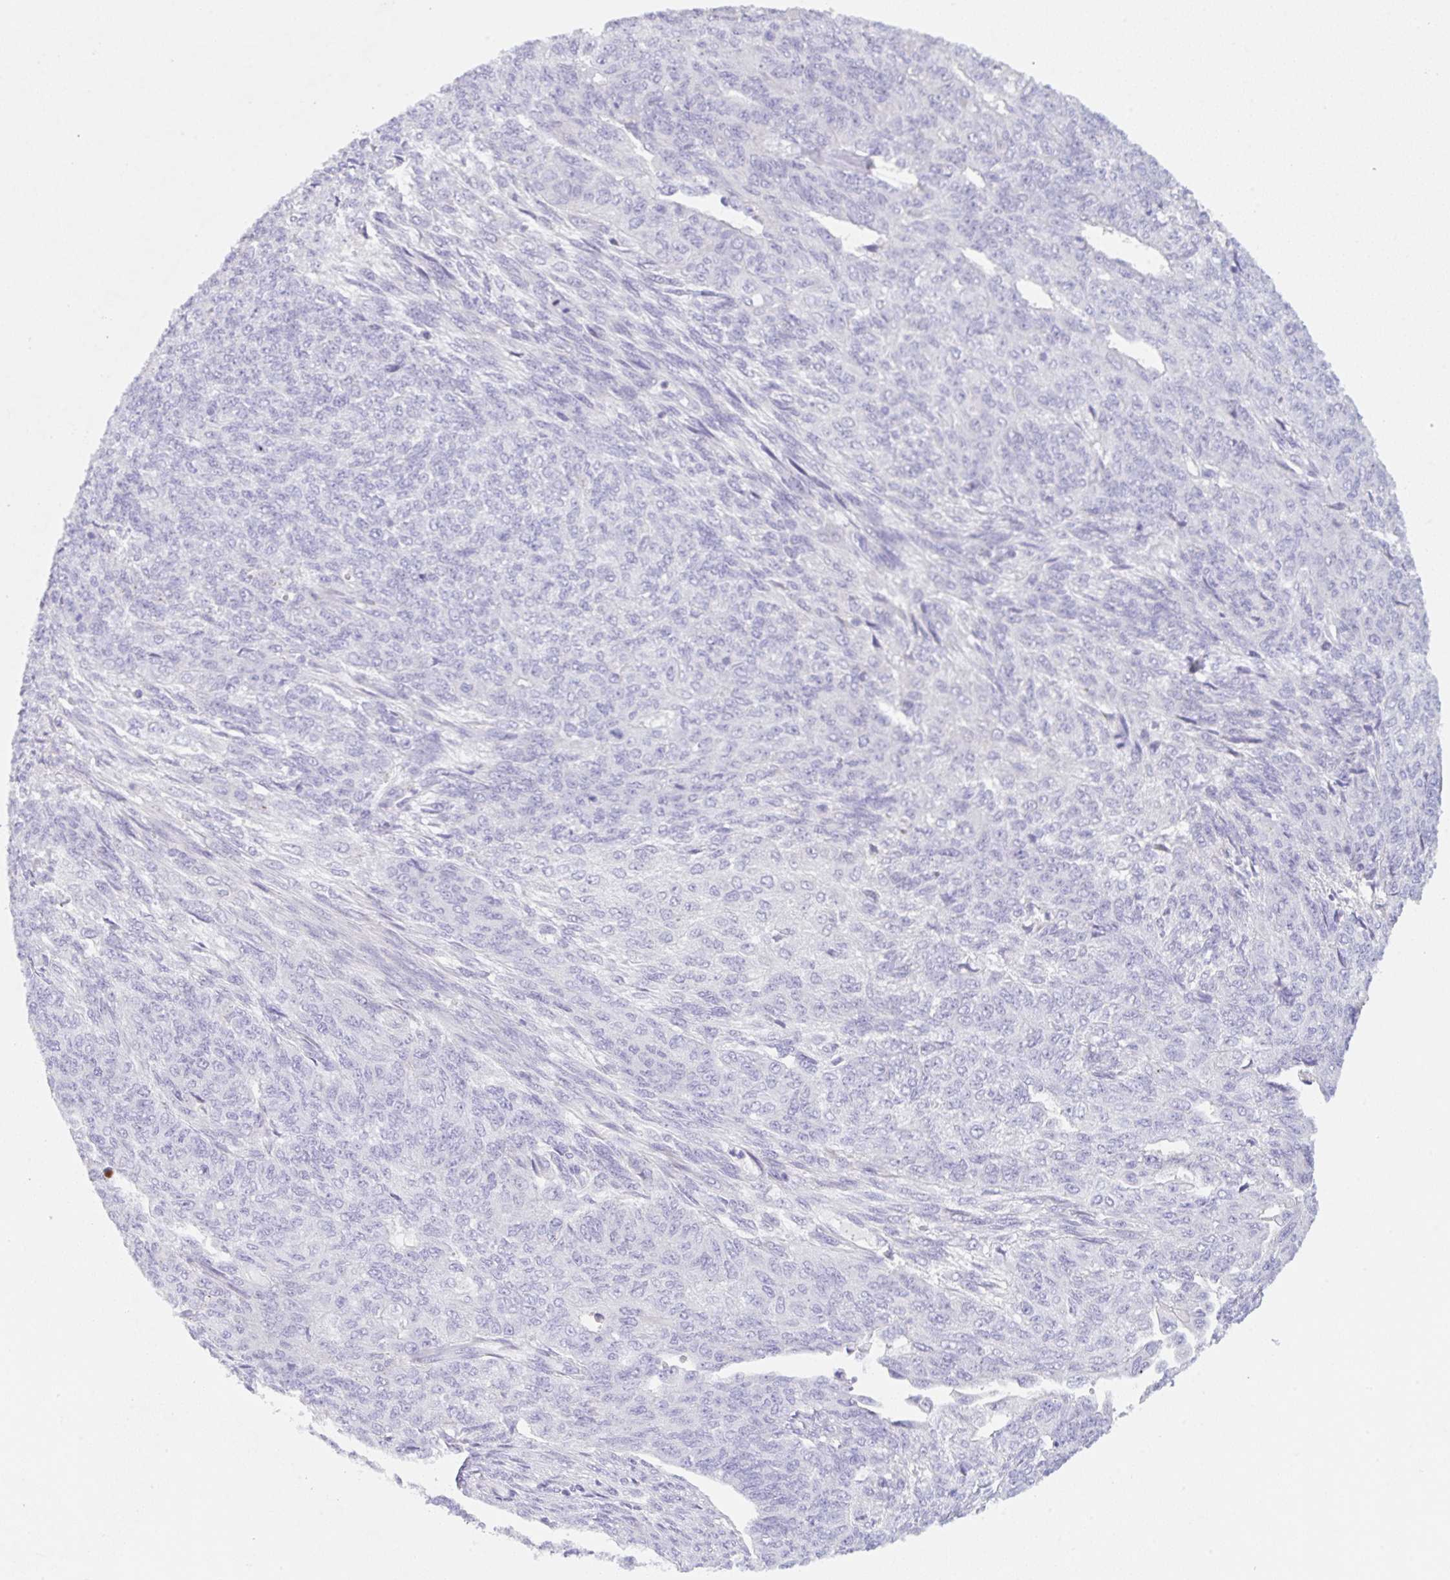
{"staining": {"intensity": "negative", "quantity": "none", "location": "none"}, "tissue": "endometrial cancer", "cell_type": "Tumor cells", "image_type": "cancer", "snomed": [{"axis": "morphology", "description": "Adenocarcinoma, NOS"}, {"axis": "topography", "description": "Endometrium"}], "caption": "There is no significant staining in tumor cells of endometrial cancer. Brightfield microscopy of IHC stained with DAB (3,3'-diaminobenzidine) (brown) and hematoxylin (blue), captured at high magnification.", "gene": "KLK8", "patient": {"sex": "female", "age": 32}}